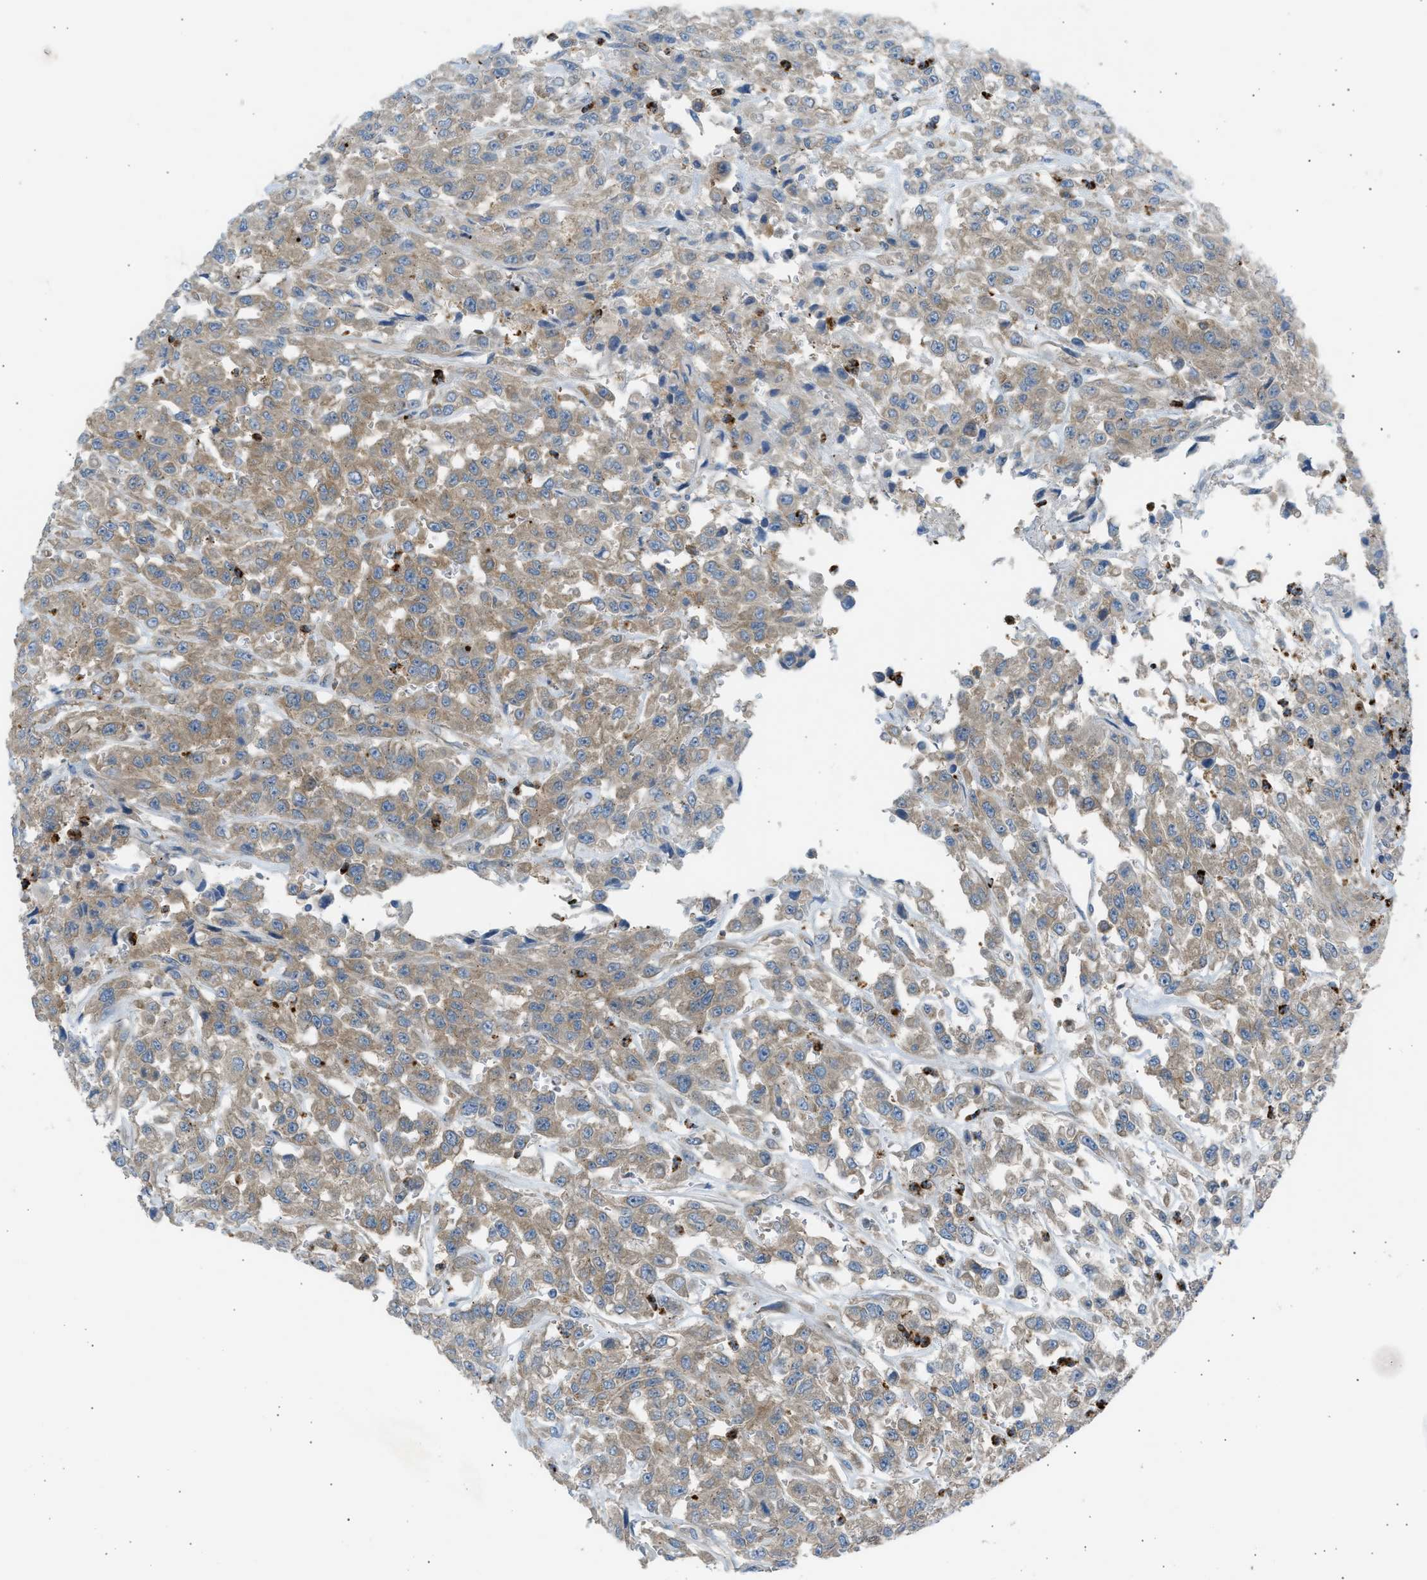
{"staining": {"intensity": "moderate", "quantity": ">75%", "location": "cytoplasmic/membranous"}, "tissue": "urothelial cancer", "cell_type": "Tumor cells", "image_type": "cancer", "snomed": [{"axis": "morphology", "description": "Urothelial carcinoma, High grade"}, {"axis": "topography", "description": "Urinary bladder"}], "caption": "Human high-grade urothelial carcinoma stained for a protein (brown) shows moderate cytoplasmic/membranous positive expression in about >75% of tumor cells.", "gene": "TRIM50", "patient": {"sex": "male", "age": 46}}